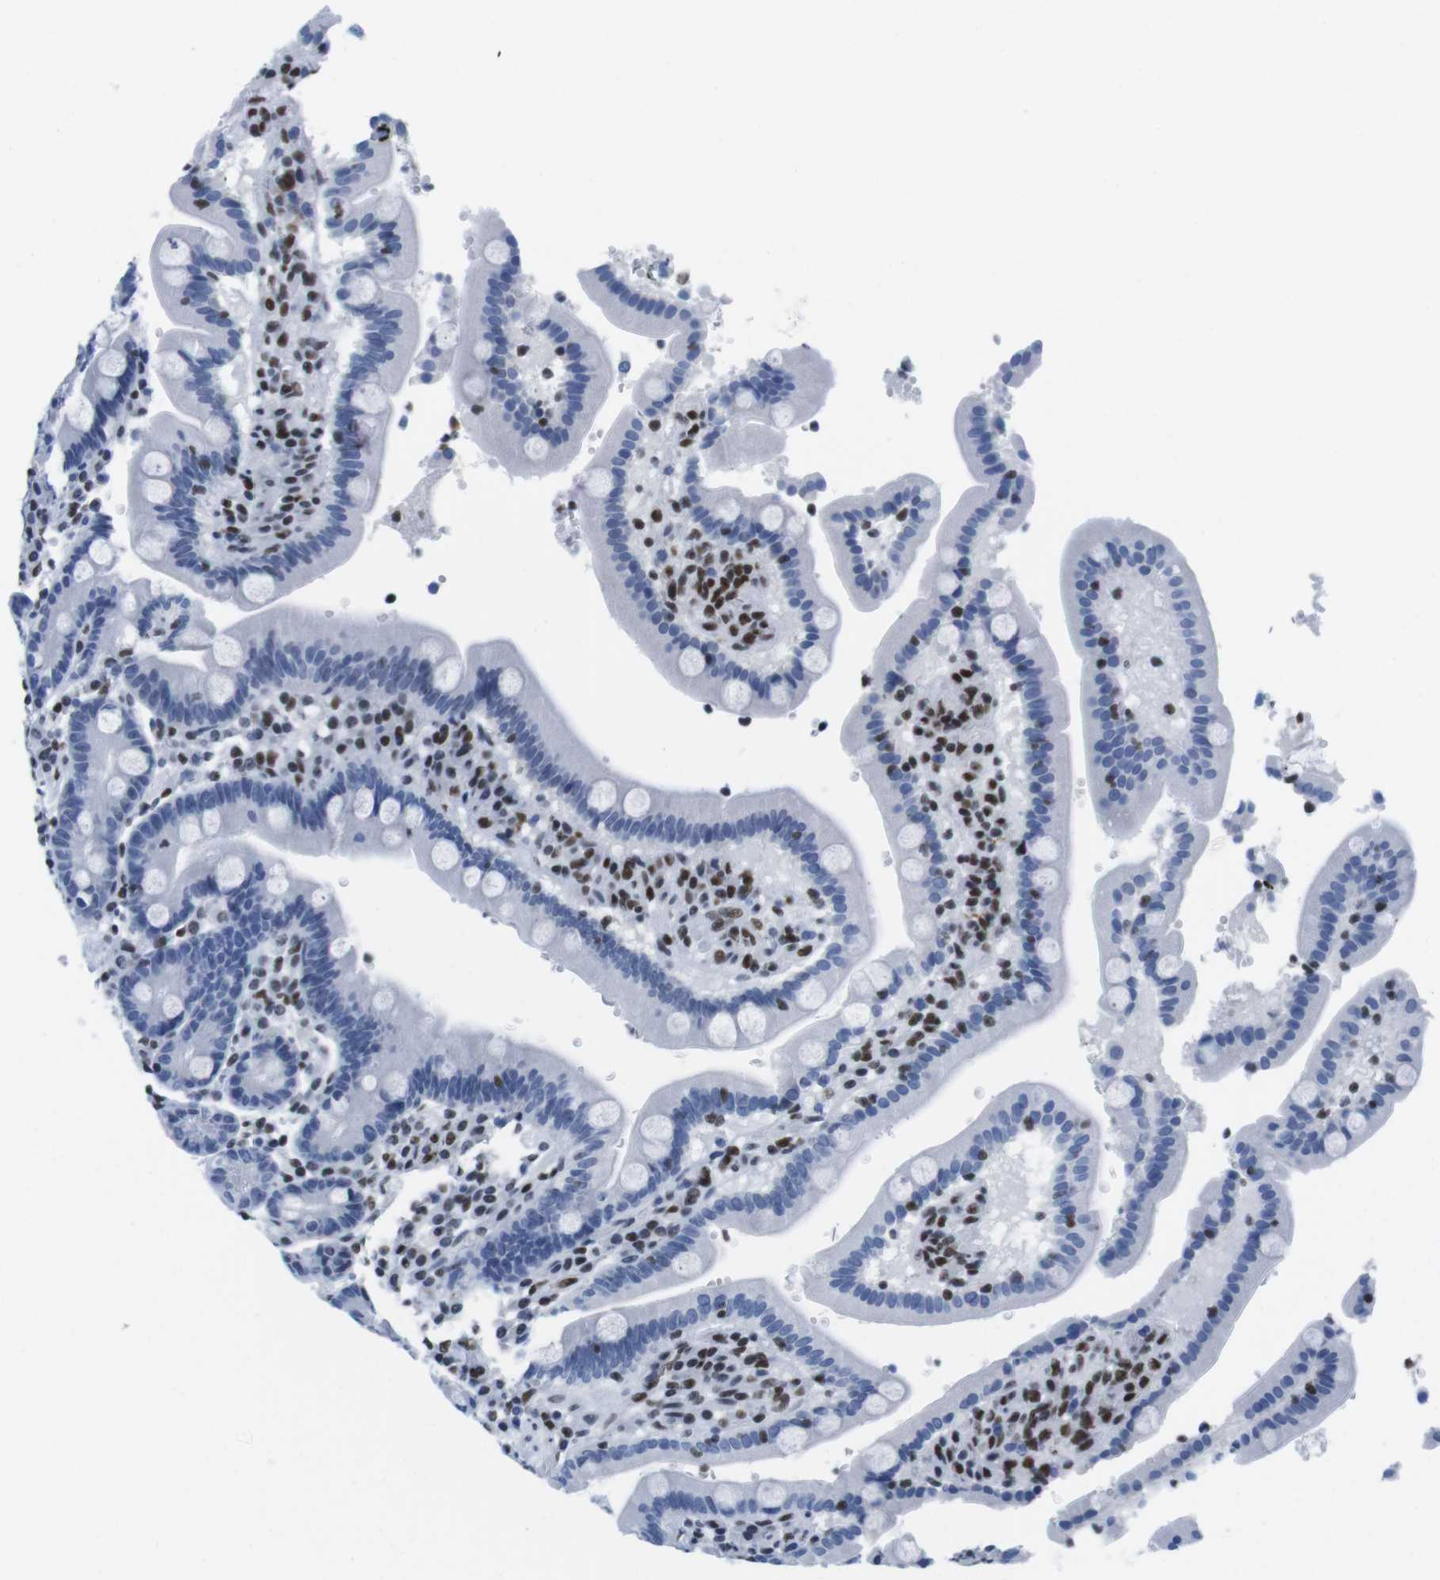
{"staining": {"intensity": "negative", "quantity": "none", "location": "none"}, "tissue": "duodenum", "cell_type": "Glandular cells", "image_type": "normal", "snomed": [{"axis": "morphology", "description": "Normal tissue, NOS"}, {"axis": "topography", "description": "Small intestine, NOS"}], "caption": "High magnification brightfield microscopy of unremarkable duodenum stained with DAB (3,3'-diaminobenzidine) (brown) and counterstained with hematoxylin (blue): glandular cells show no significant staining. (Immunohistochemistry, brightfield microscopy, high magnification).", "gene": "IFI16", "patient": {"sex": "female", "age": 71}}